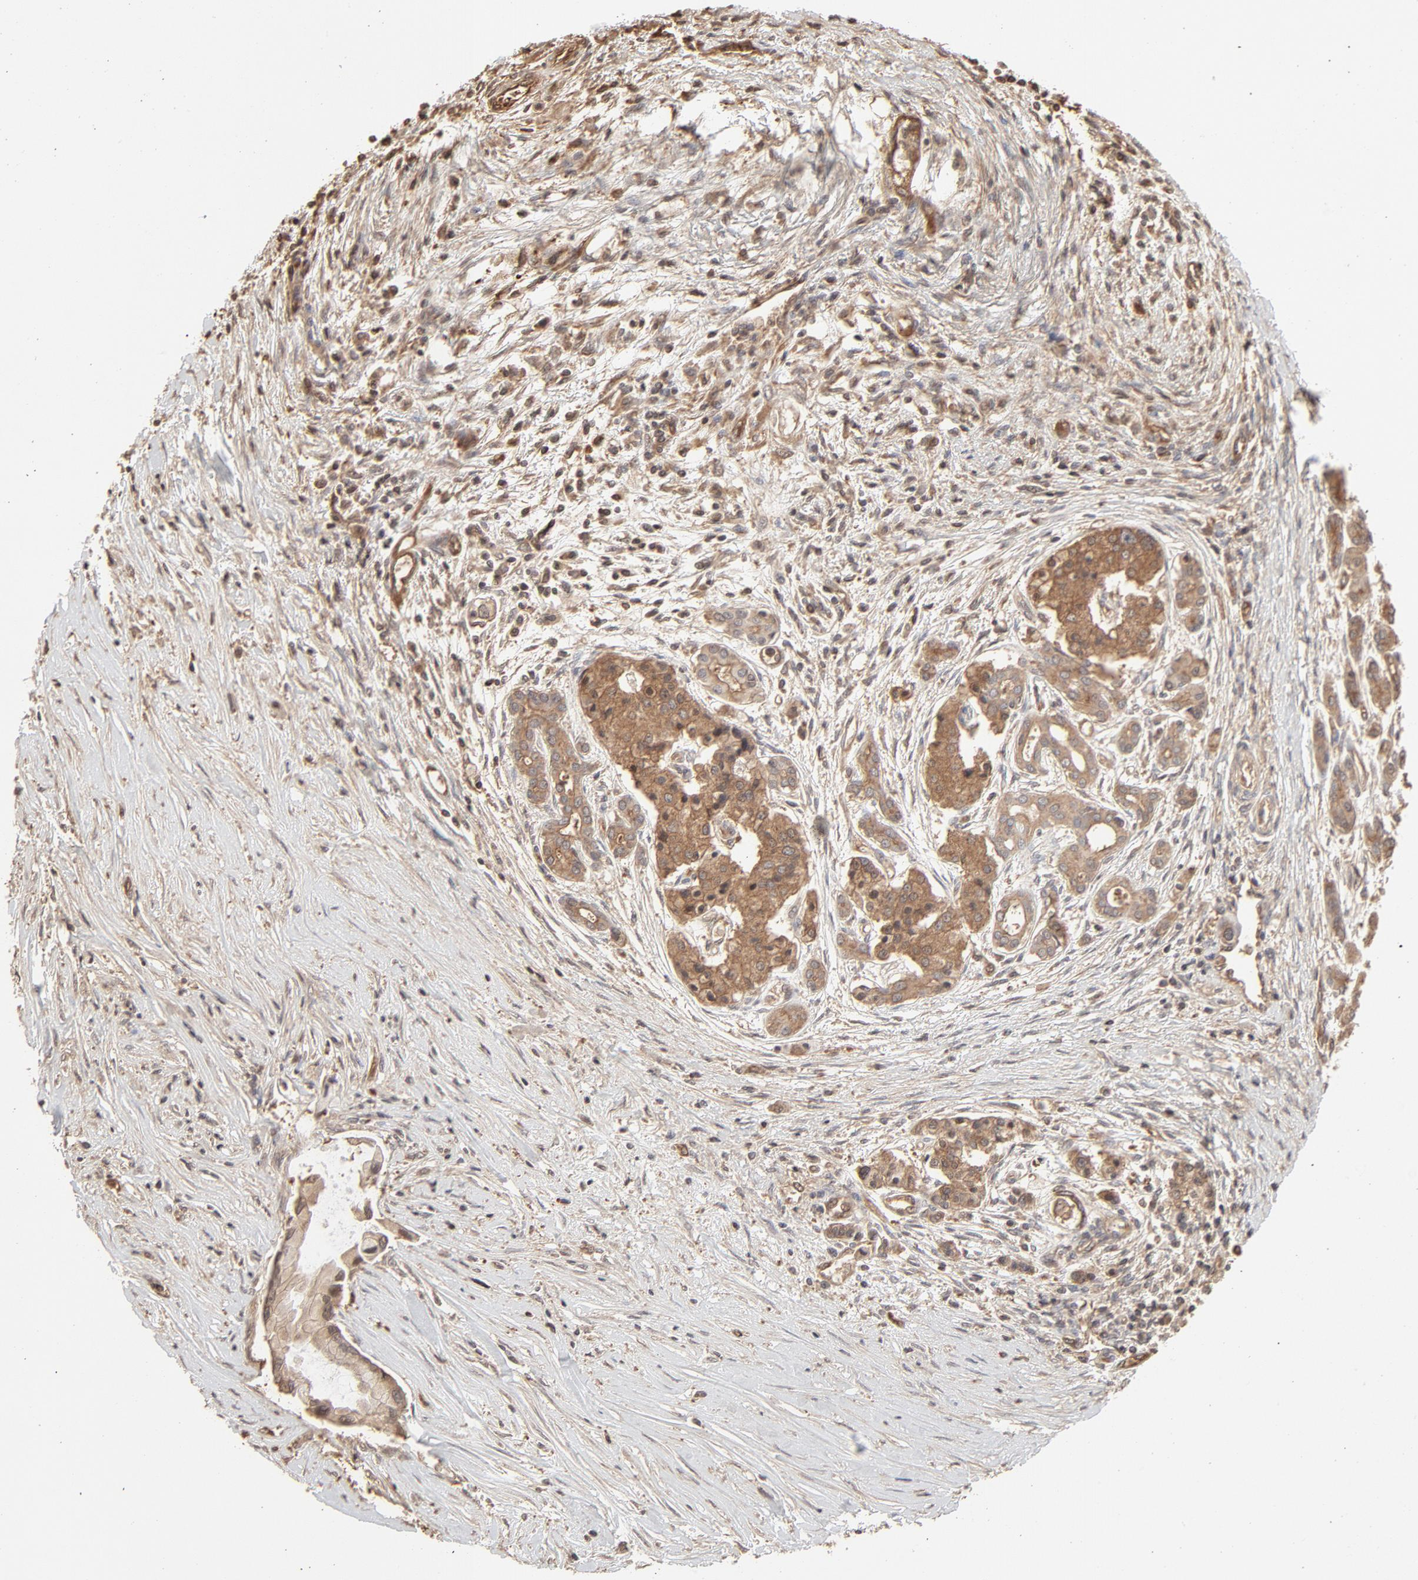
{"staining": {"intensity": "moderate", "quantity": ">75%", "location": "cytoplasmic/membranous"}, "tissue": "pancreatic cancer", "cell_type": "Tumor cells", "image_type": "cancer", "snomed": [{"axis": "morphology", "description": "Adenocarcinoma, NOS"}, {"axis": "topography", "description": "Pancreas"}], "caption": "High-power microscopy captured an immunohistochemistry (IHC) micrograph of pancreatic adenocarcinoma, revealing moderate cytoplasmic/membranous staining in approximately >75% of tumor cells.", "gene": "PPP2CA", "patient": {"sex": "female", "age": 59}}